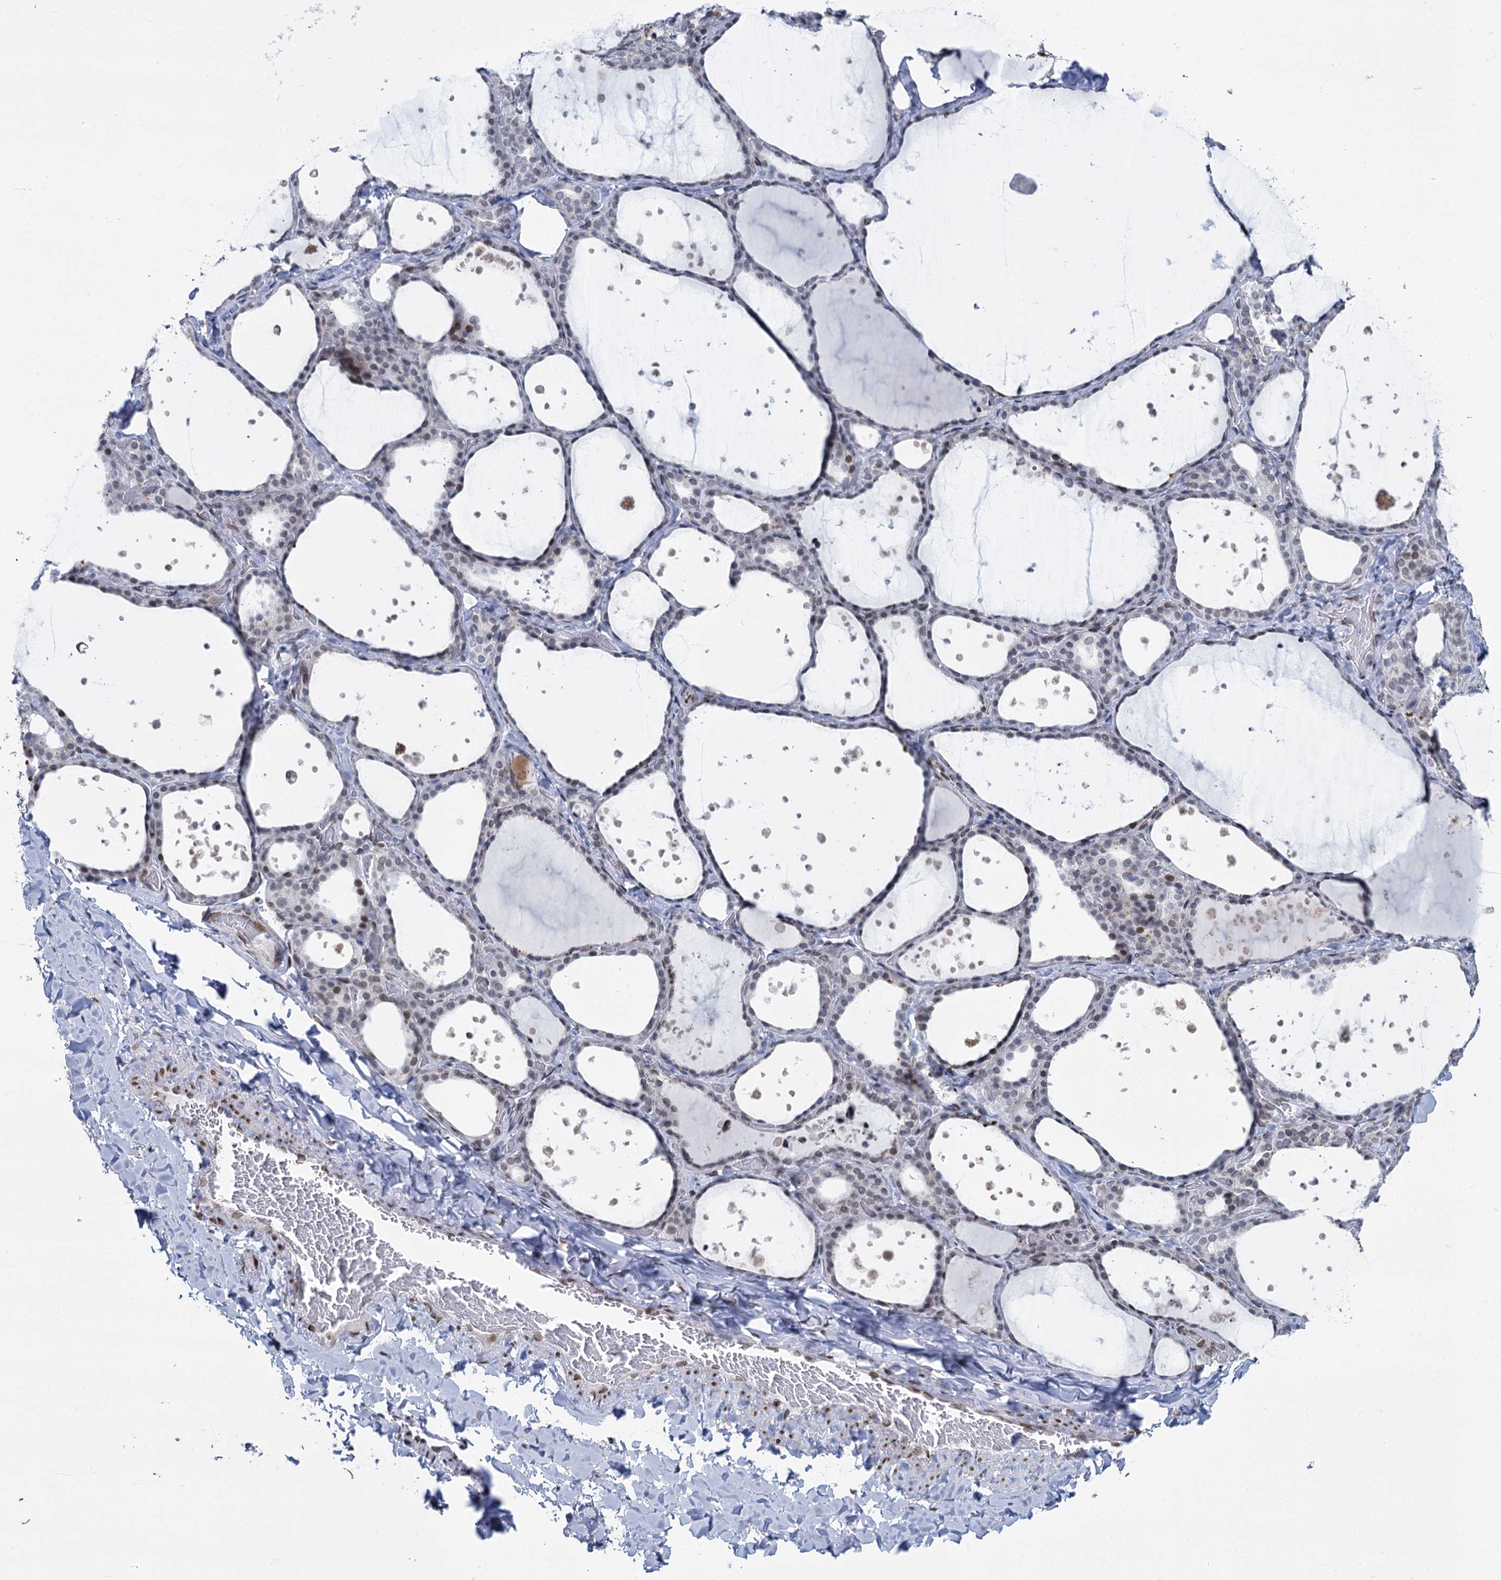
{"staining": {"intensity": "moderate", "quantity": "<25%", "location": "nuclear"}, "tissue": "thyroid gland", "cell_type": "Glandular cells", "image_type": "normal", "snomed": [{"axis": "morphology", "description": "Normal tissue, NOS"}, {"axis": "topography", "description": "Thyroid gland"}], "caption": "This is an image of immunohistochemistry (IHC) staining of unremarkable thyroid gland, which shows moderate expression in the nuclear of glandular cells.", "gene": "PRSS35", "patient": {"sex": "female", "age": 44}}